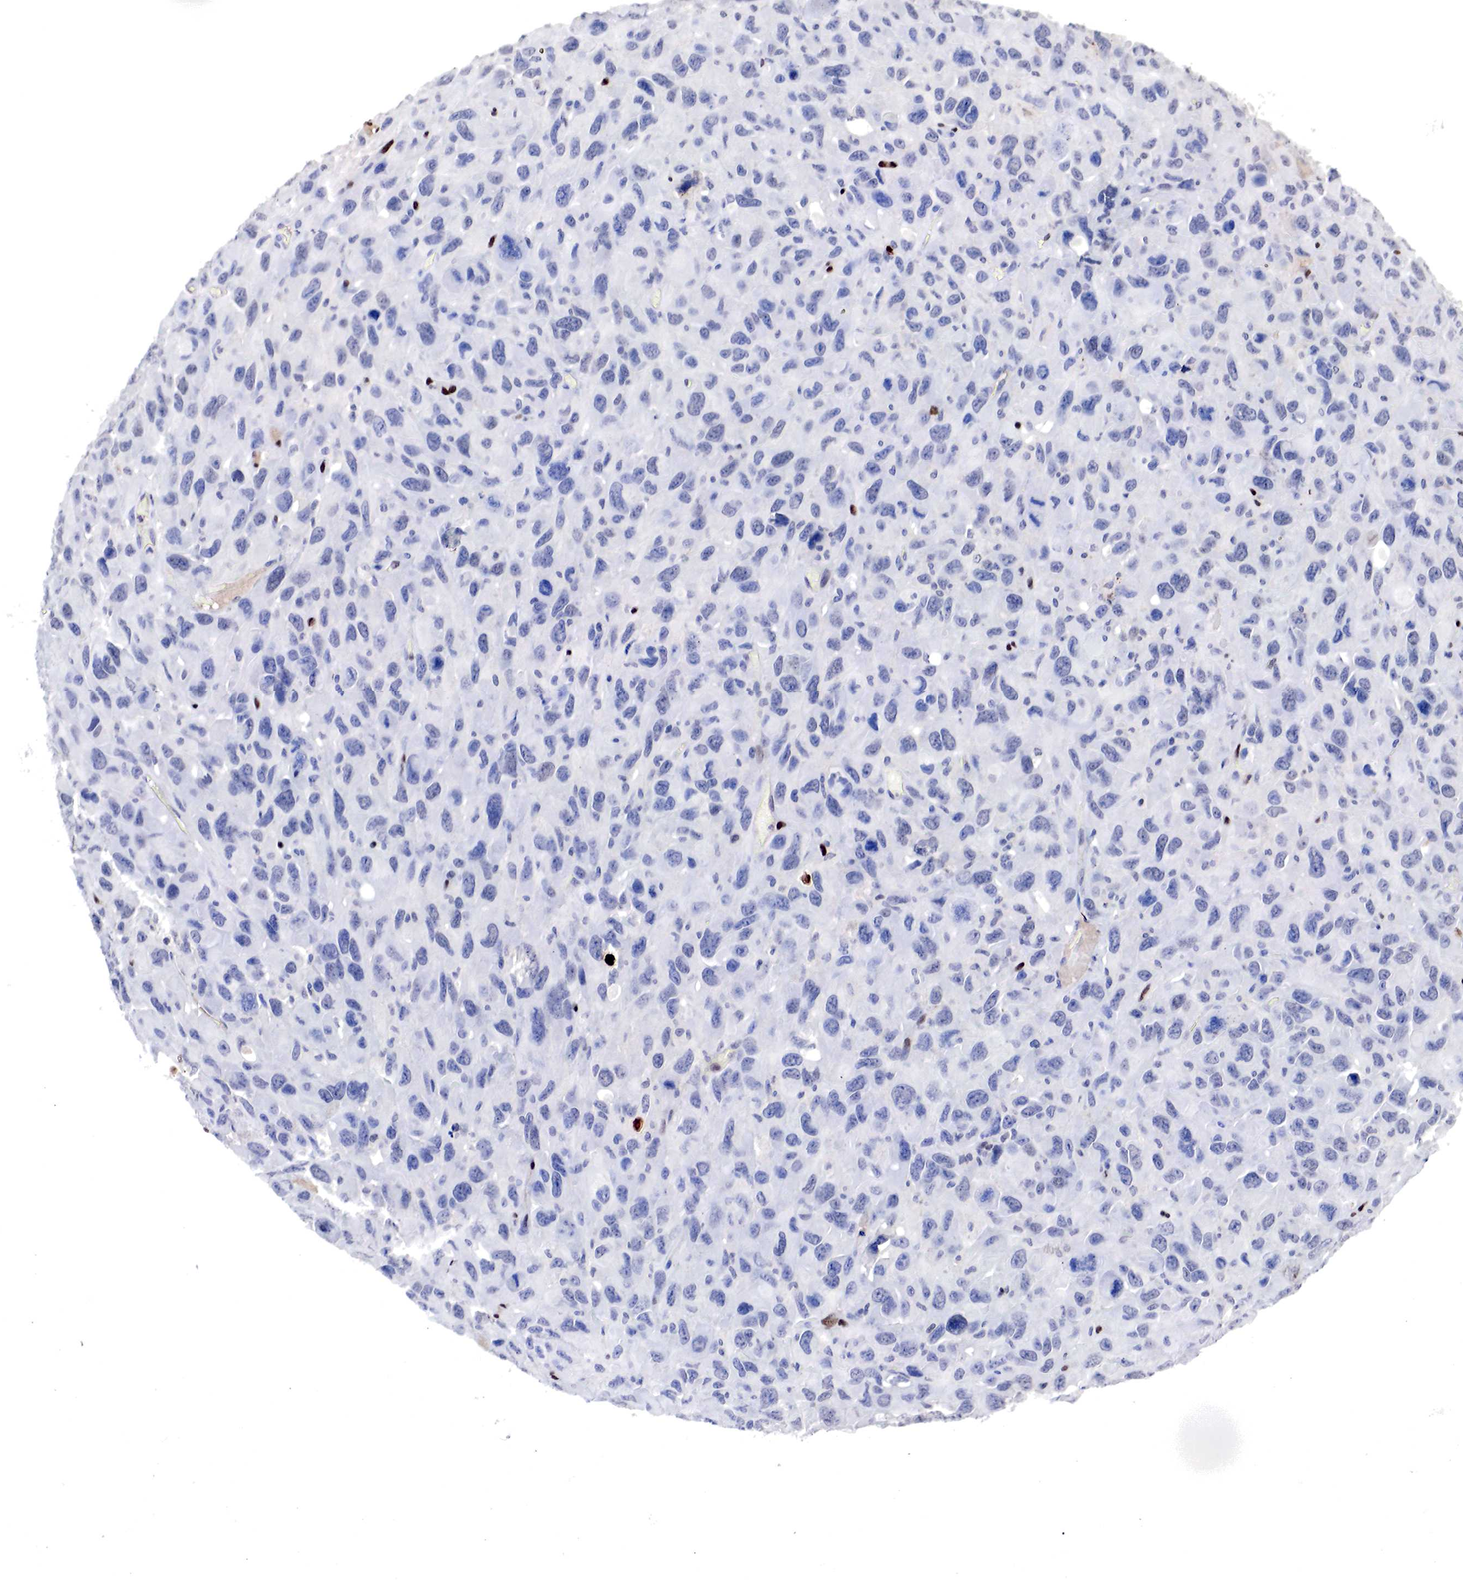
{"staining": {"intensity": "negative", "quantity": "none", "location": "none"}, "tissue": "renal cancer", "cell_type": "Tumor cells", "image_type": "cancer", "snomed": [{"axis": "morphology", "description": "Adenocarcinoma, NOS"}, {"axis": "topography", "description": "Kidney"}], "caption": "DAB immunohistochemical staining of human adenocarcinoma (renal) demonstrates no significant staining in tumor cells.", "gene": "DACH2", "patient": {"sex": "male", "age": 79}}